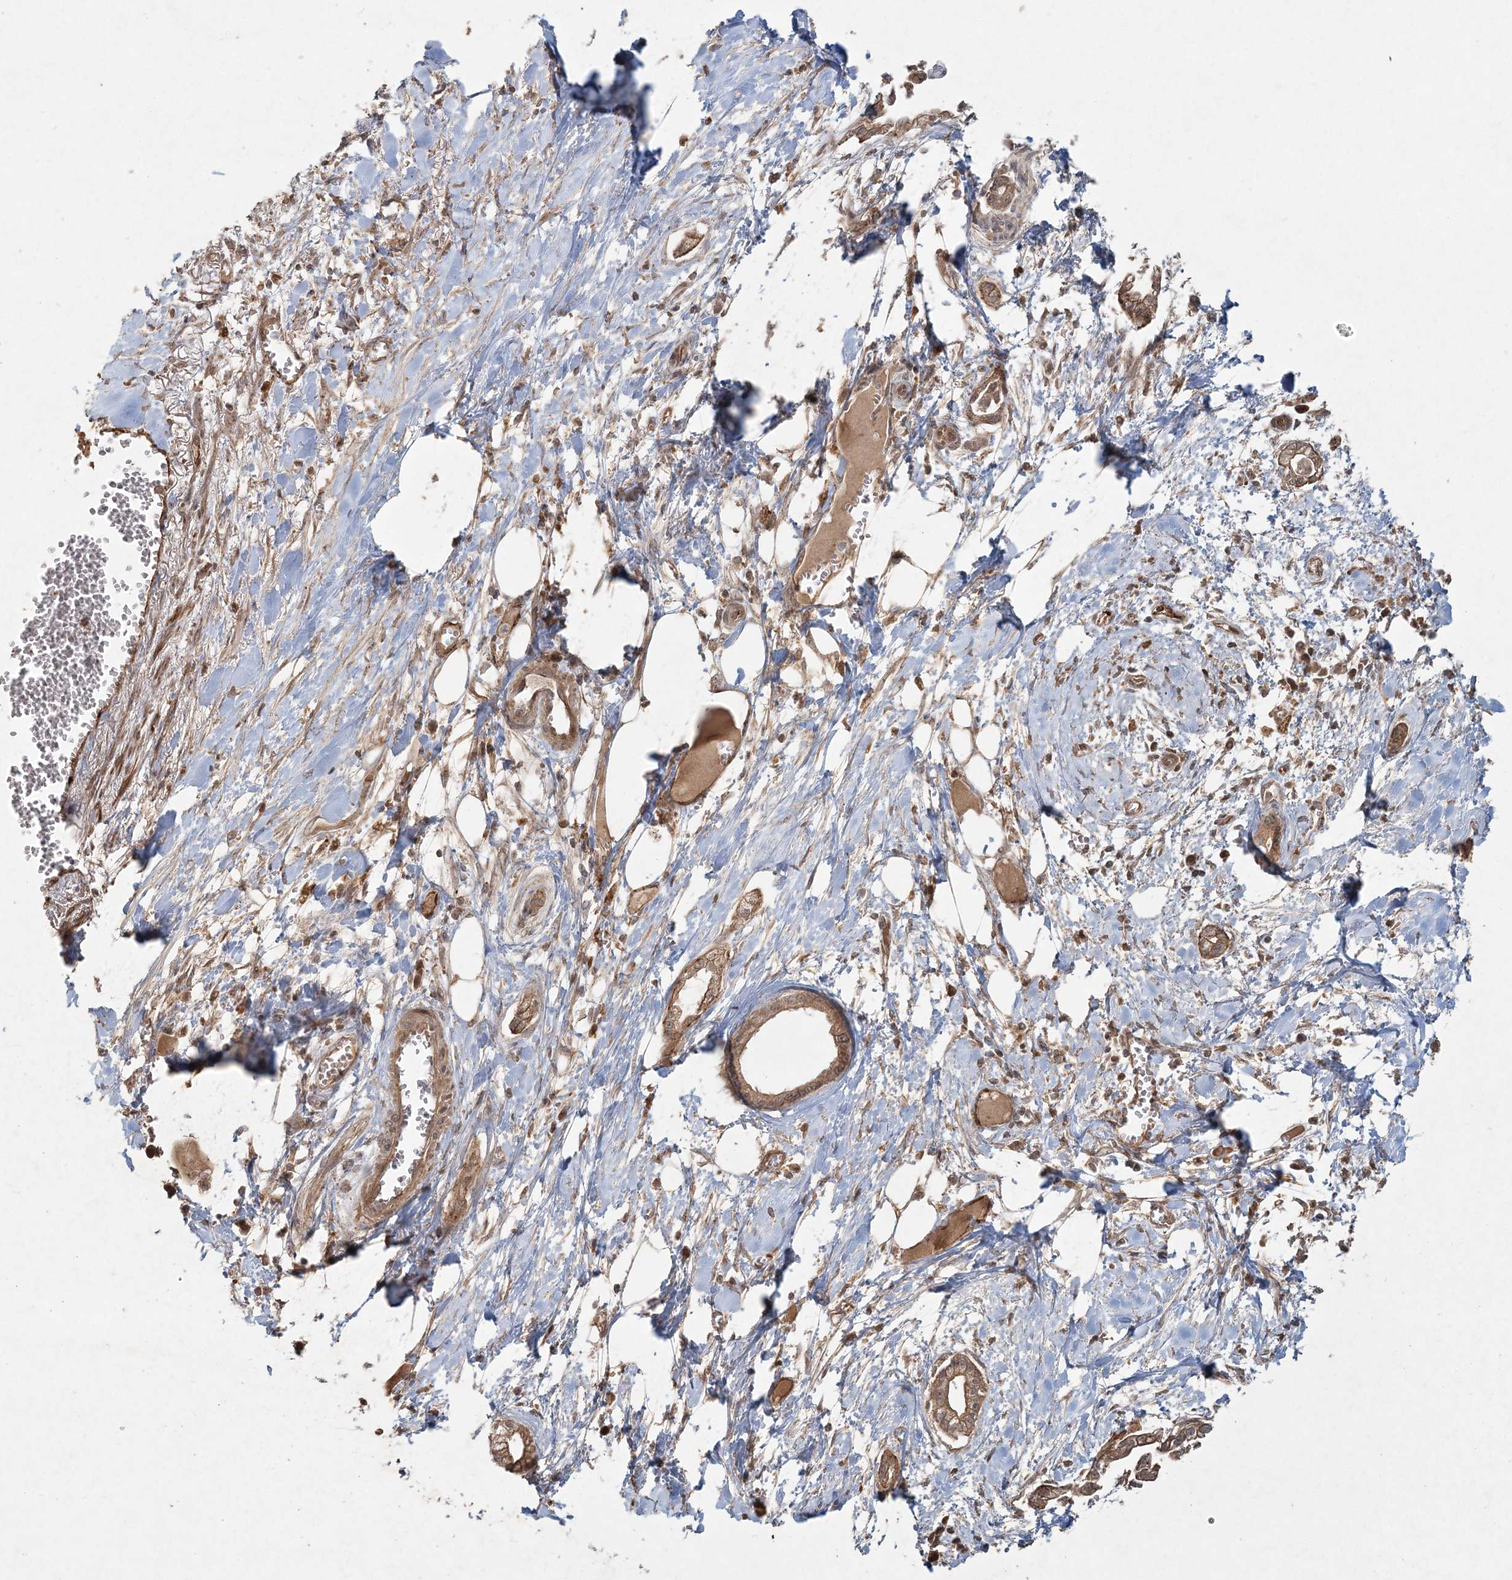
{"staining": {"intensity": "moderate", "quantity": ">75%", "location": "cytoplasmic/membranous"}, "tissue": "pancreatic cancer", "cell_type": "Tumor cells", "image_type": "cancer", "snomed": [{"axis": "morphology", "description": "Adenocarcinoma, NOS"}, {"axis": "topography", "description": "Pancreas"}], "caption": "A medium amount of moderate cytoplasmic/membranous staining is appreciated in about >75% of tumor cells in pancreatic cancer (adenocarcinoma) tissue. (DAB = brown stain, brightfield microscopy at high magnification).", "gene": "ANAPC16", "patient": {"sex": "male", "age": 68}}